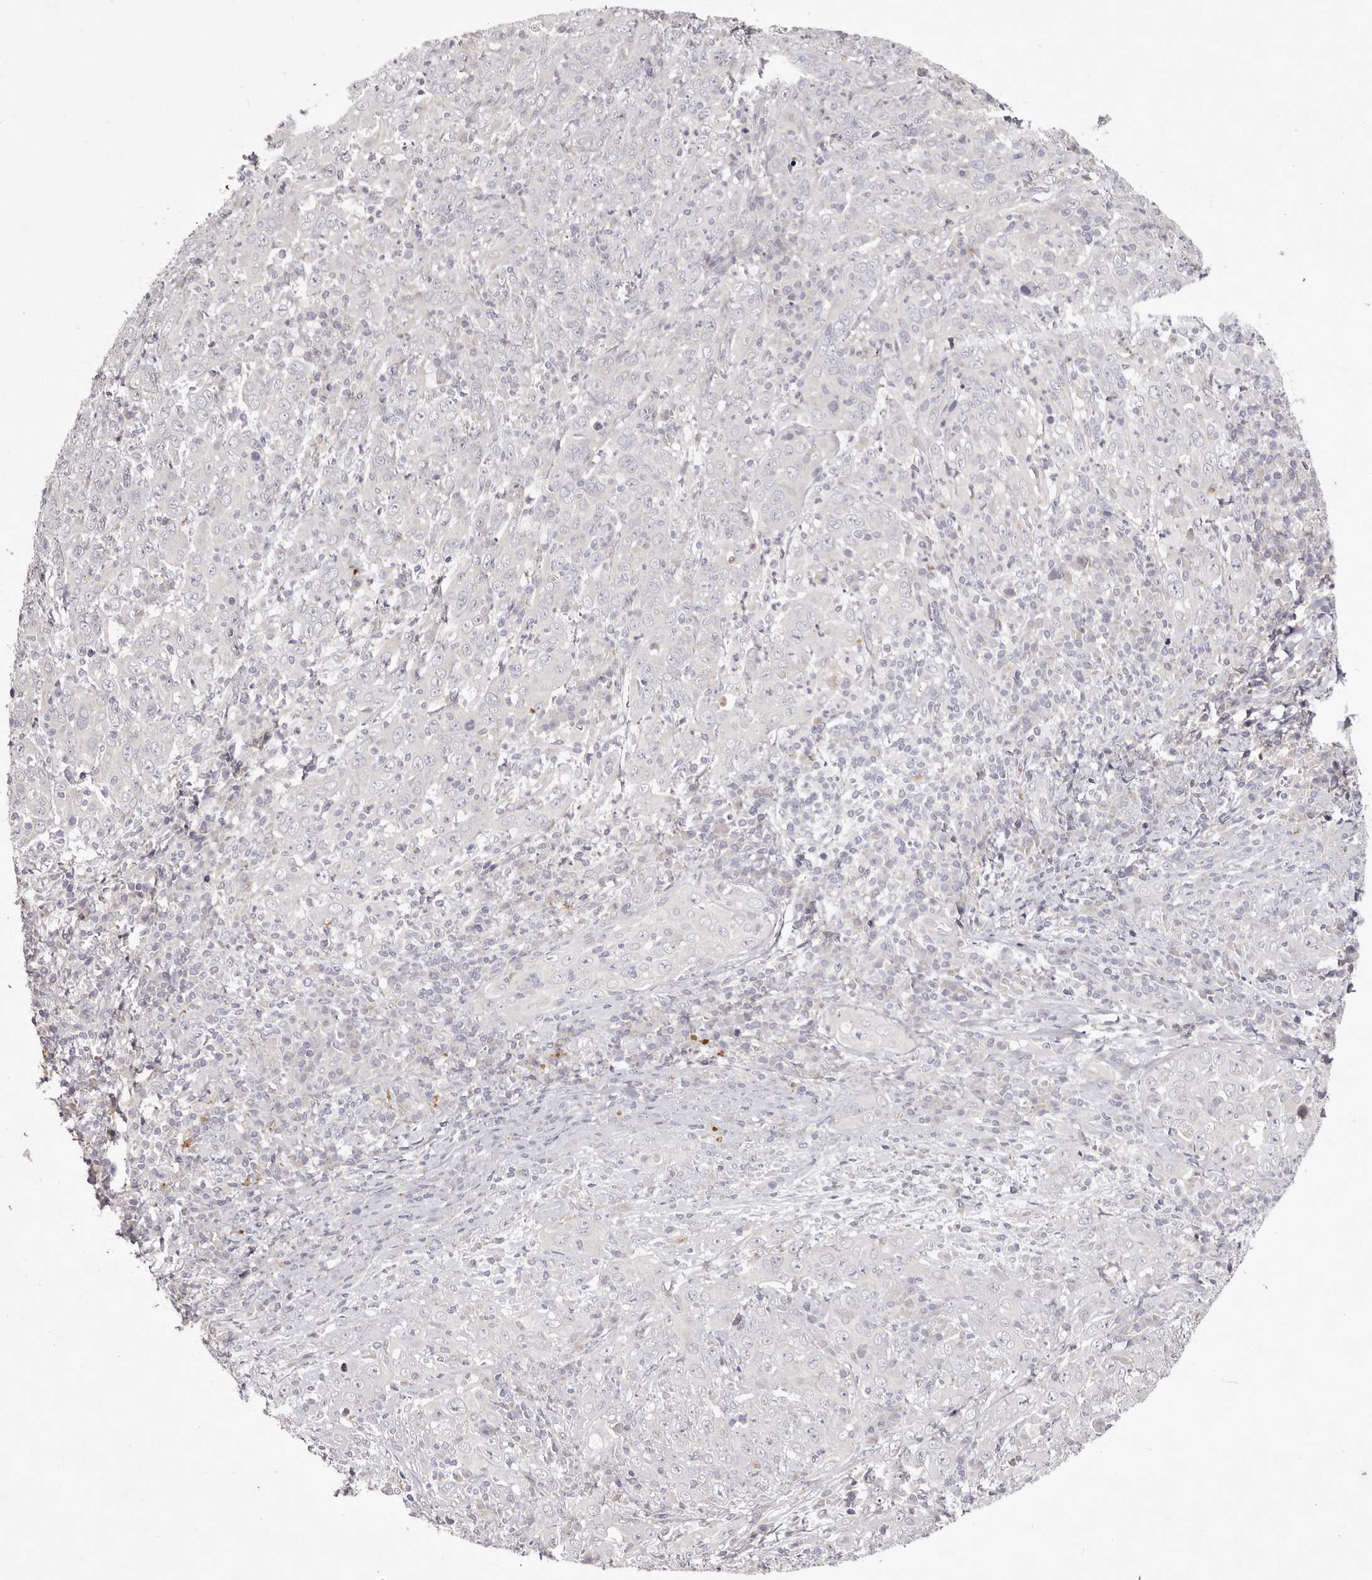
{"staining": {"intensity": "negative", "quantity": "none", "location": "none"}, "tissue": "cervical cancer", "cell_type": "Tumor cells", "image_type": "cancer", "snomed": [{"axis": "morphology", "description": "Squamous cell carcinoma, NOS"}, {"axis": "topography", "description": "Cervix"}], "caption": "There is no significant positivity in tumor cells of squamous cell carcinoma (cervical). Brightfield microscopy of IHC stained with DAB (brown) and hematoxylin (blue), captured at high magnification.", "gene": "GARNL3", "patient": {"sex": "female", "age": 46}}